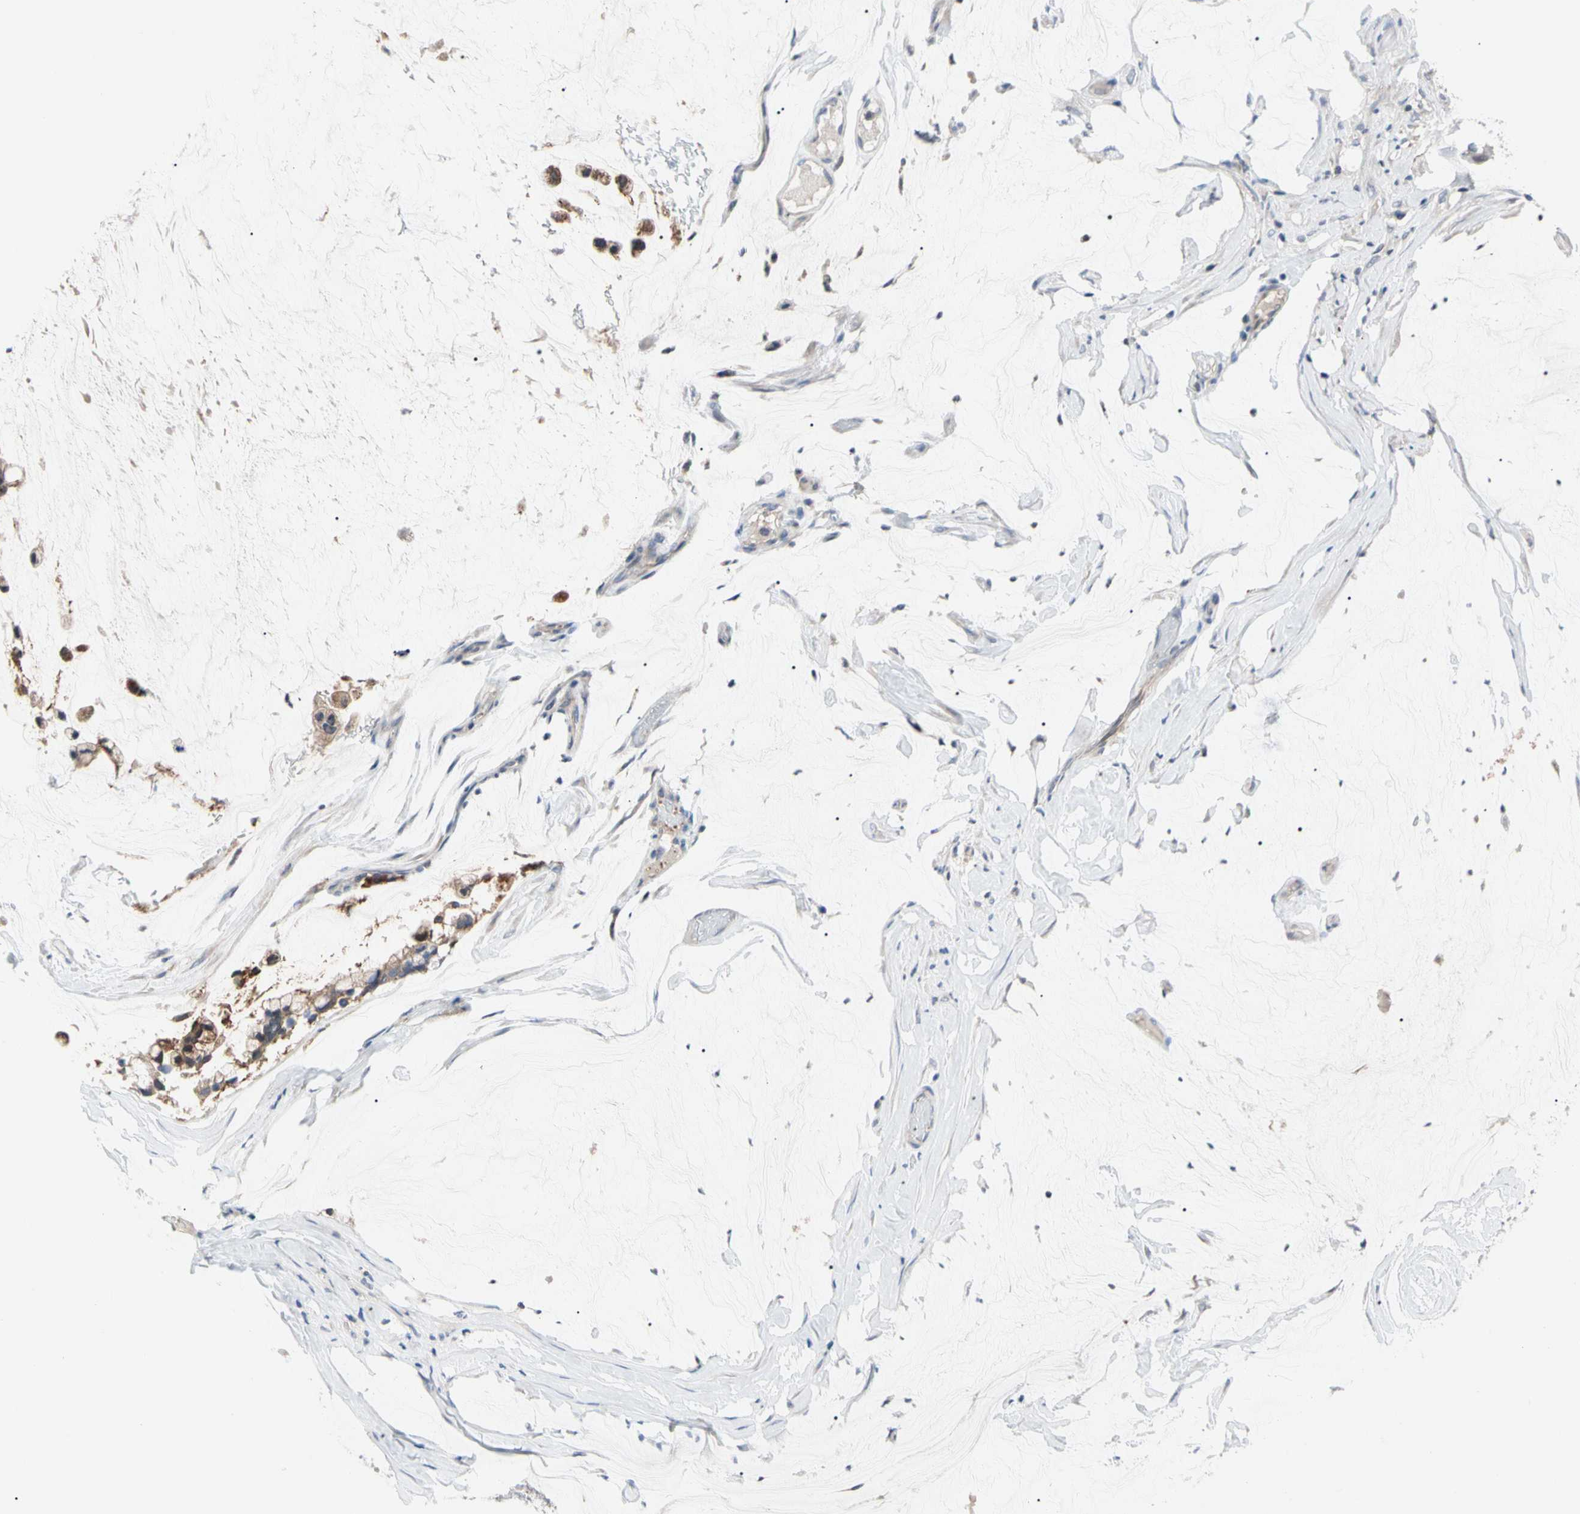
{"staining": {"intensity": "weak", "quantity": "<25%", "location": "cytoplasmic/membranous"}, "tissue": "ovarian cancer", "cell_type": "Tumor cells", "image_type": "cancer", "snomed": [{"axis": "morphology", "description": "Cystadenocarcinoma, mucinous, NOS"}, {"axis": "topography", "description": "Ovary"}], "caption": "A histopathology image of ovarian mucinous cystadenocarcinoma stained for a protein reveals no brown staining in tumor cells.", "gene": "MCL1", "patient": {"sex": "female", "age": 39}}